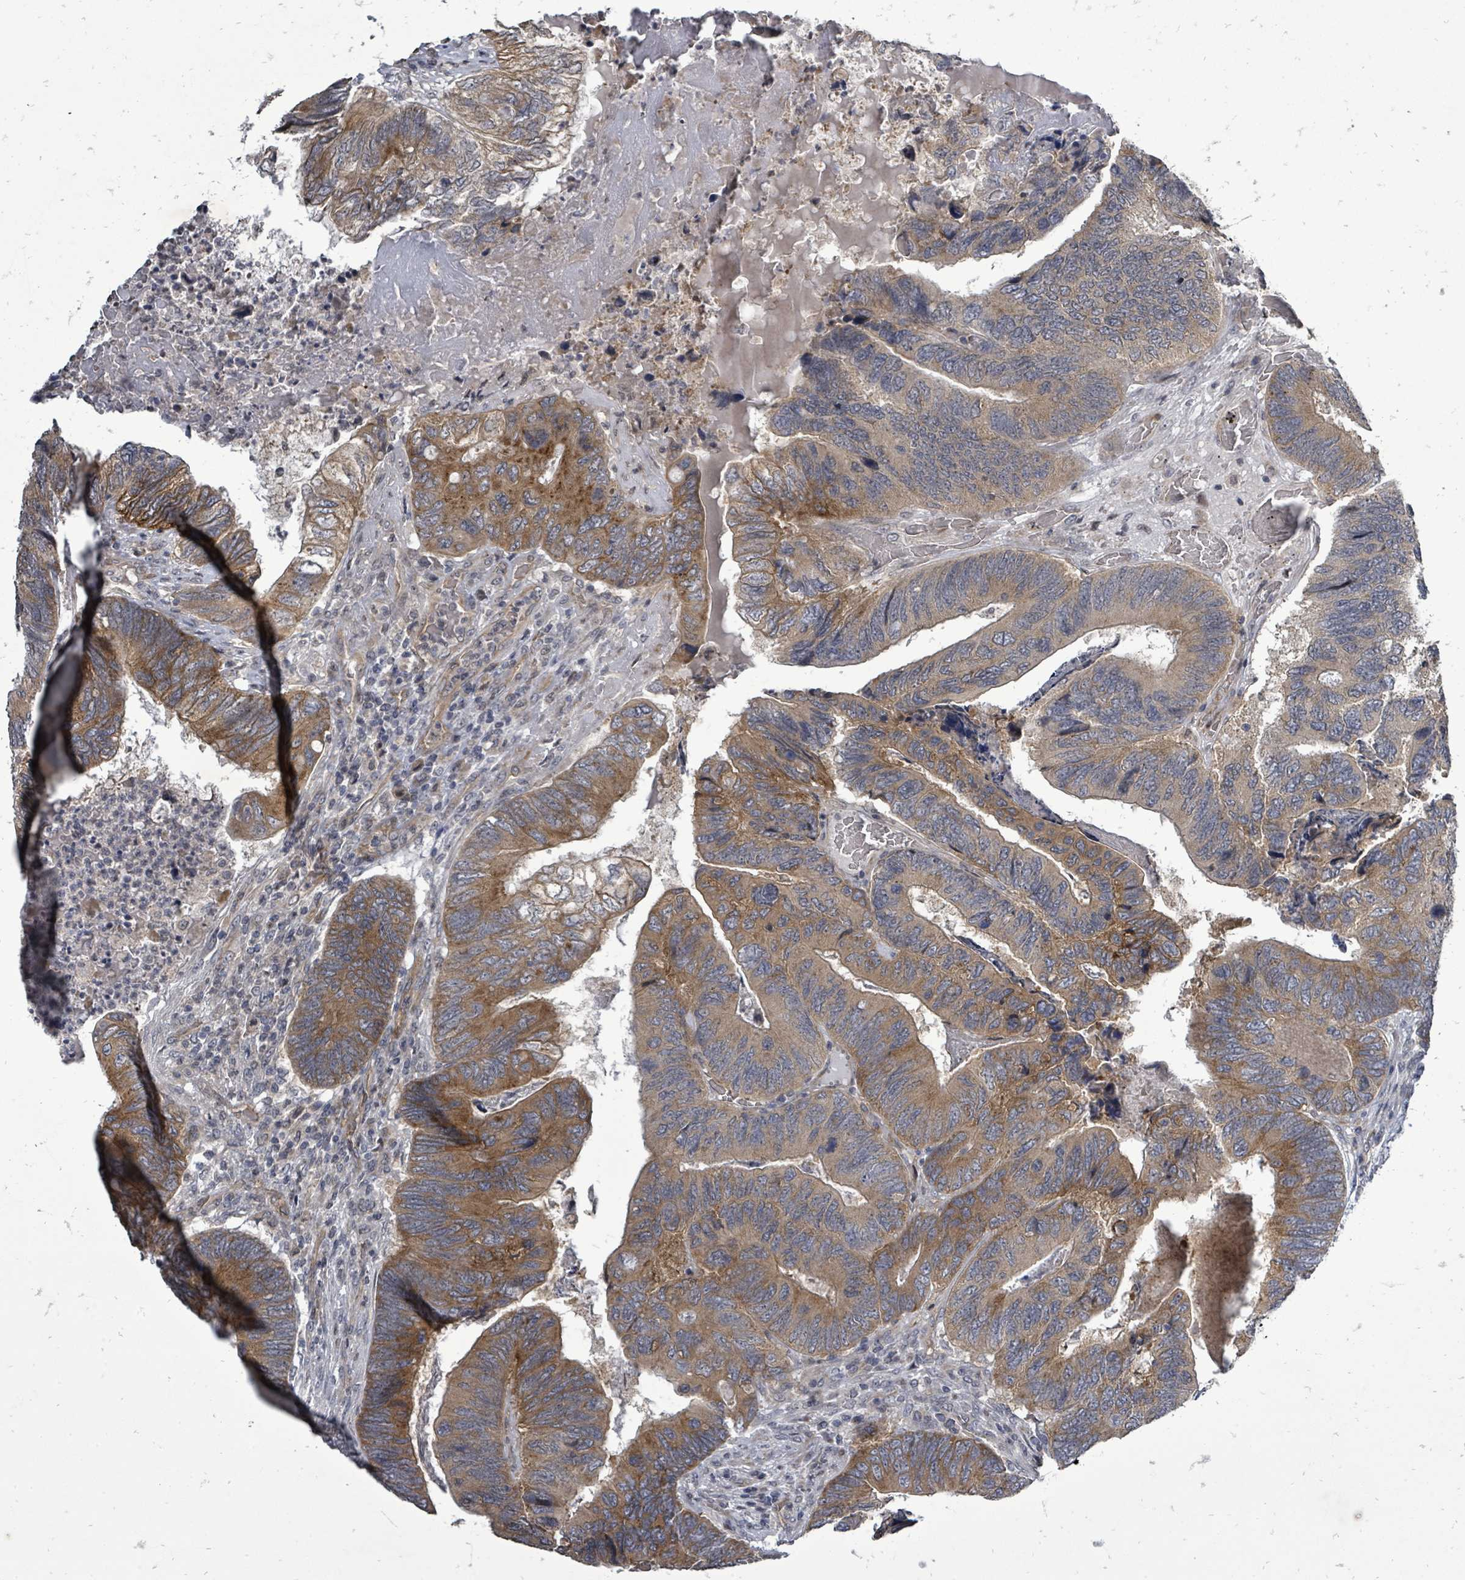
{"staining": {"intensity": "moderate", "quantity": ">75%", "location": "cytoplasmic/membranous"}, "tissue": "colorectal cancer", "cell_type": "Tumor cells", "image_type": "cancer", "snomed": [{"axis": "morphology", "description": "Adenocarcinoma, NOS"}, {"axis": "topography", "description": "Colon"}], "caption": "Colorectal cancer stained with immunohistochemistry demonstrates moderate cytoplasmic/membranous expression in approximately >75% of tumor cells.", "gene": "RALGAPB", "patient": {"sex": "female", "age": 67}}